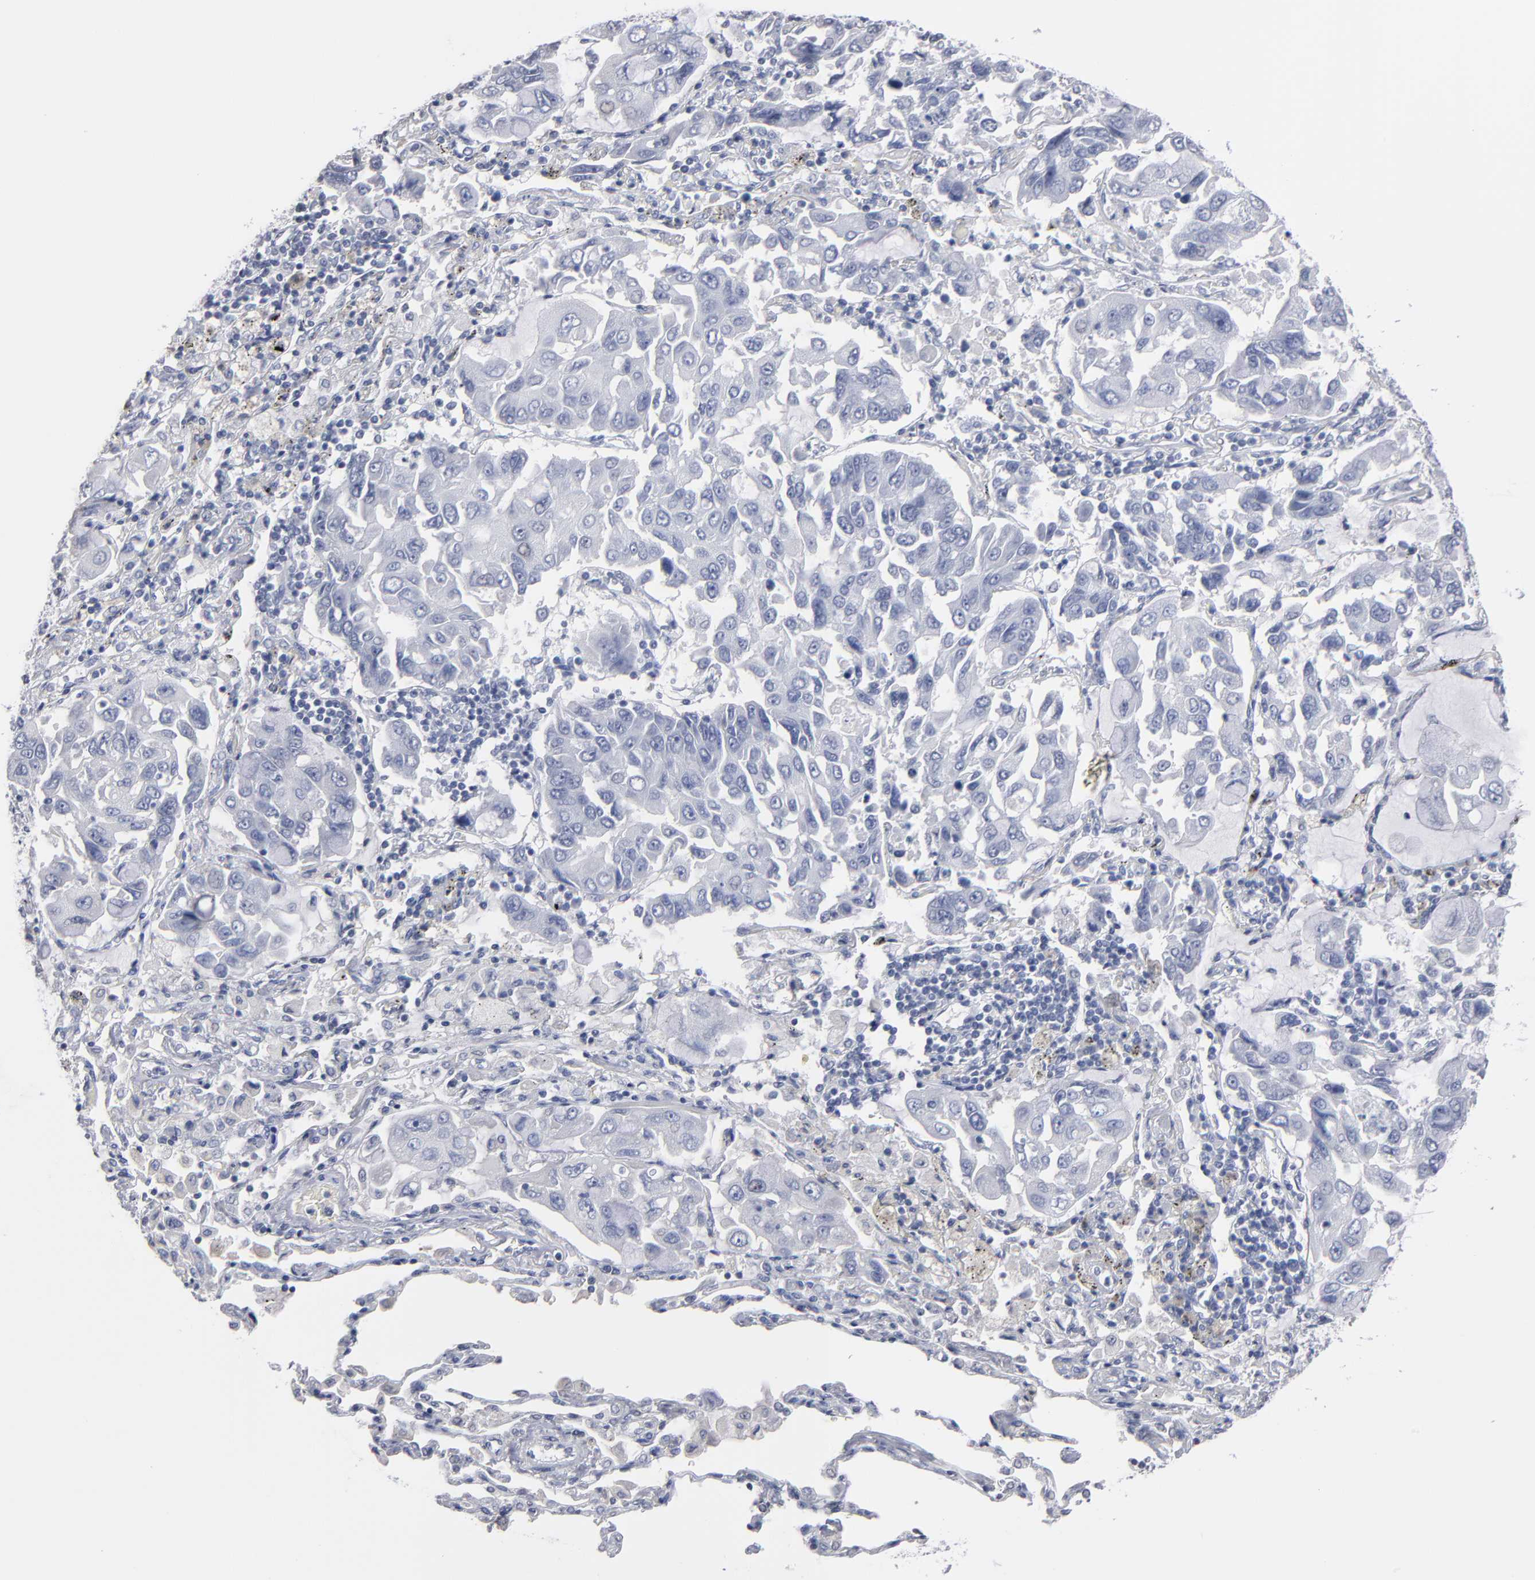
{"staining": {"intensity": "negative", "quantity": "none", "location": "none"}, "tissue": "lung cancer", "cell_type": "Tumor cells", "image_type": "cancer", "snomed": [{"axis": "morphology", "description": "Adenocarcinoma, NOS"}, {"axis": "topography", "description": "Lung"}], "caption": "Tumor cells are negative for protein expression in human lung cancer. Nuclei are stained in blue.", "gene": "RPH3A", "patient": {"sex": "male", "age": 64}}